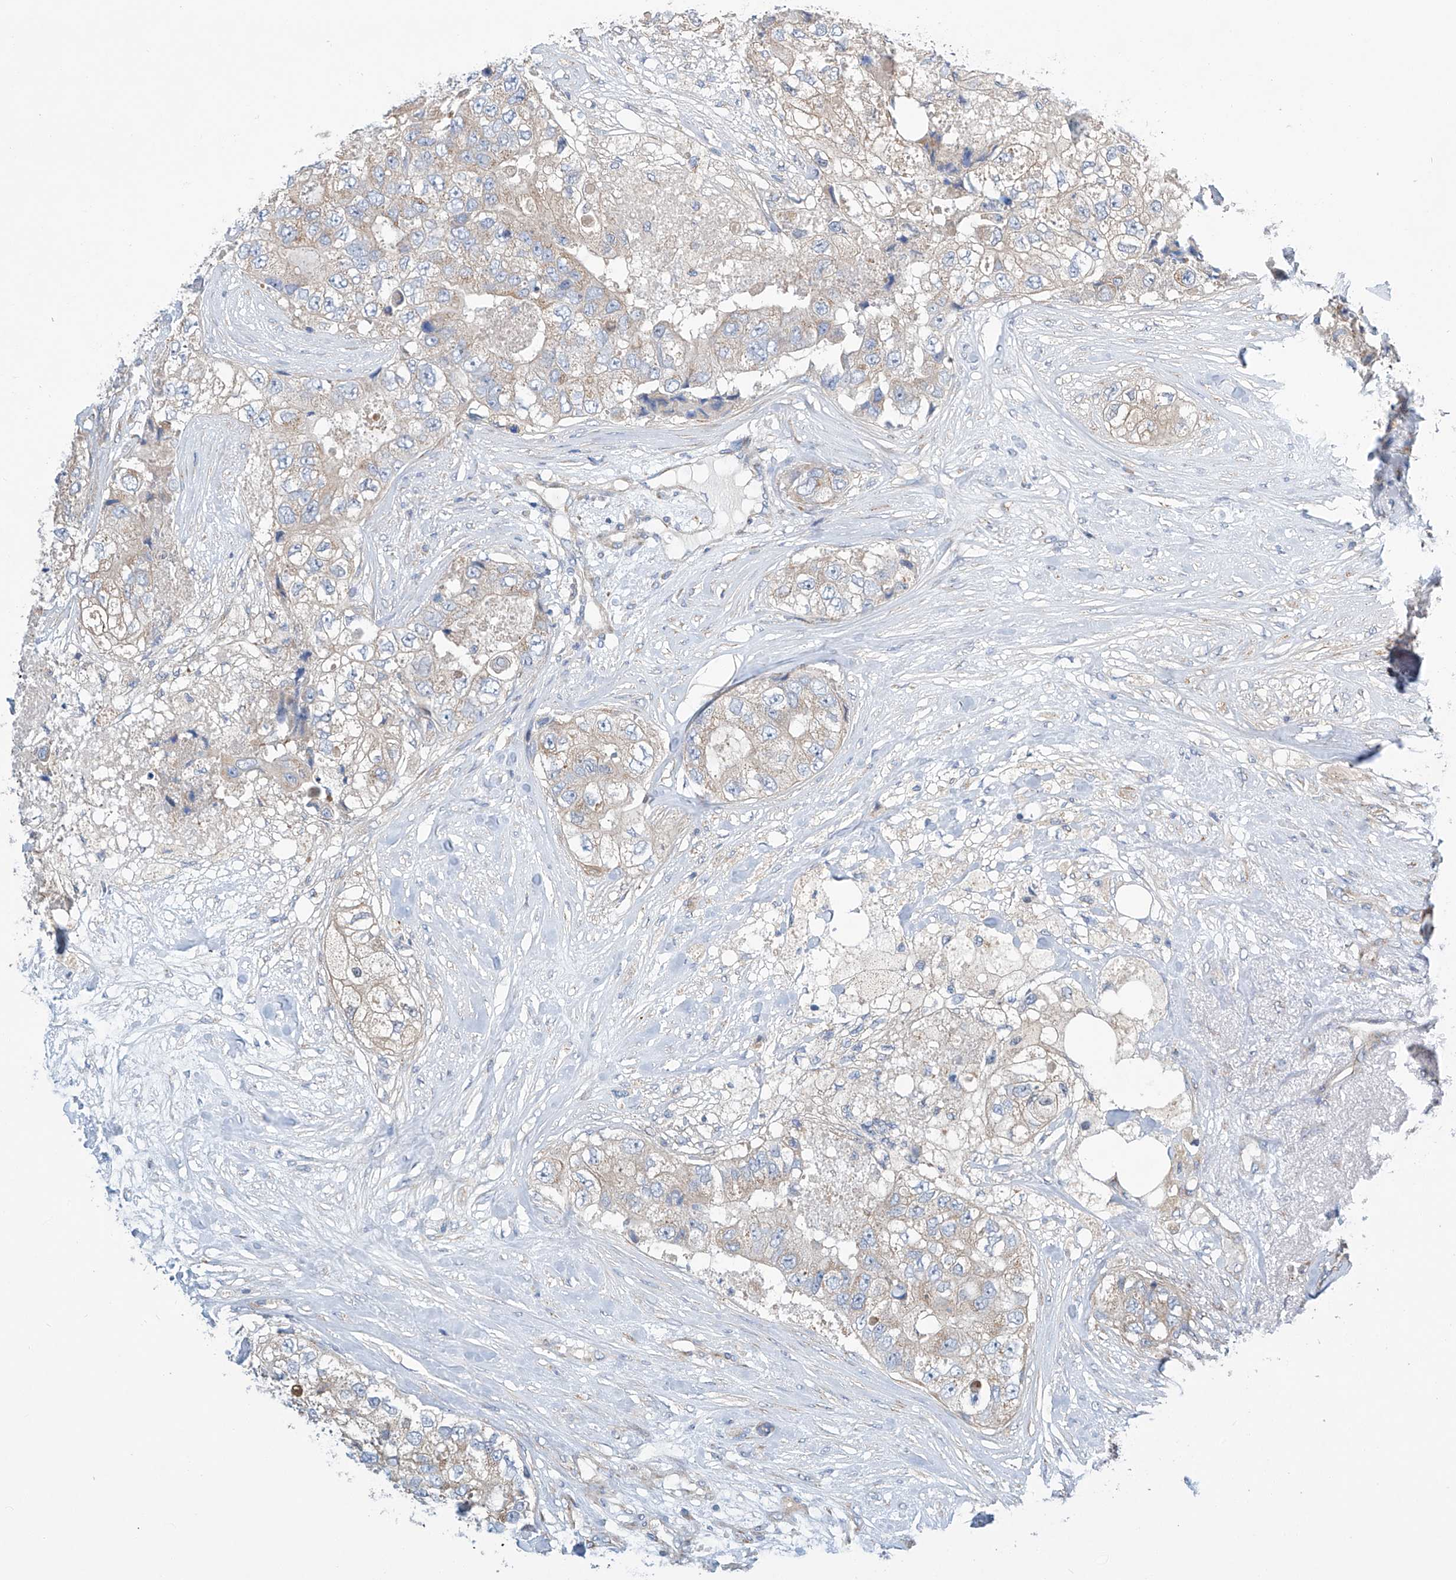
{"staining": {"intensity": "weak", "quantity": "<25%", "location": "cytoplasmic/membranous"}, "tissue": "breast cancer", "cell_type": "Tumor cells", "image_type": "cancer", "snomed": [{"axis": "morphology", "description": "Duct carcinoma"}, {"axis": "topography", "description": "Breast"}], "caption": "This is a histopathology image of immunohistochemistry staining of breast cancer, which shows no positivity in tumor cells.", "gene": "SLC22A7", "patient": {"sex": "female", "age": 62}}